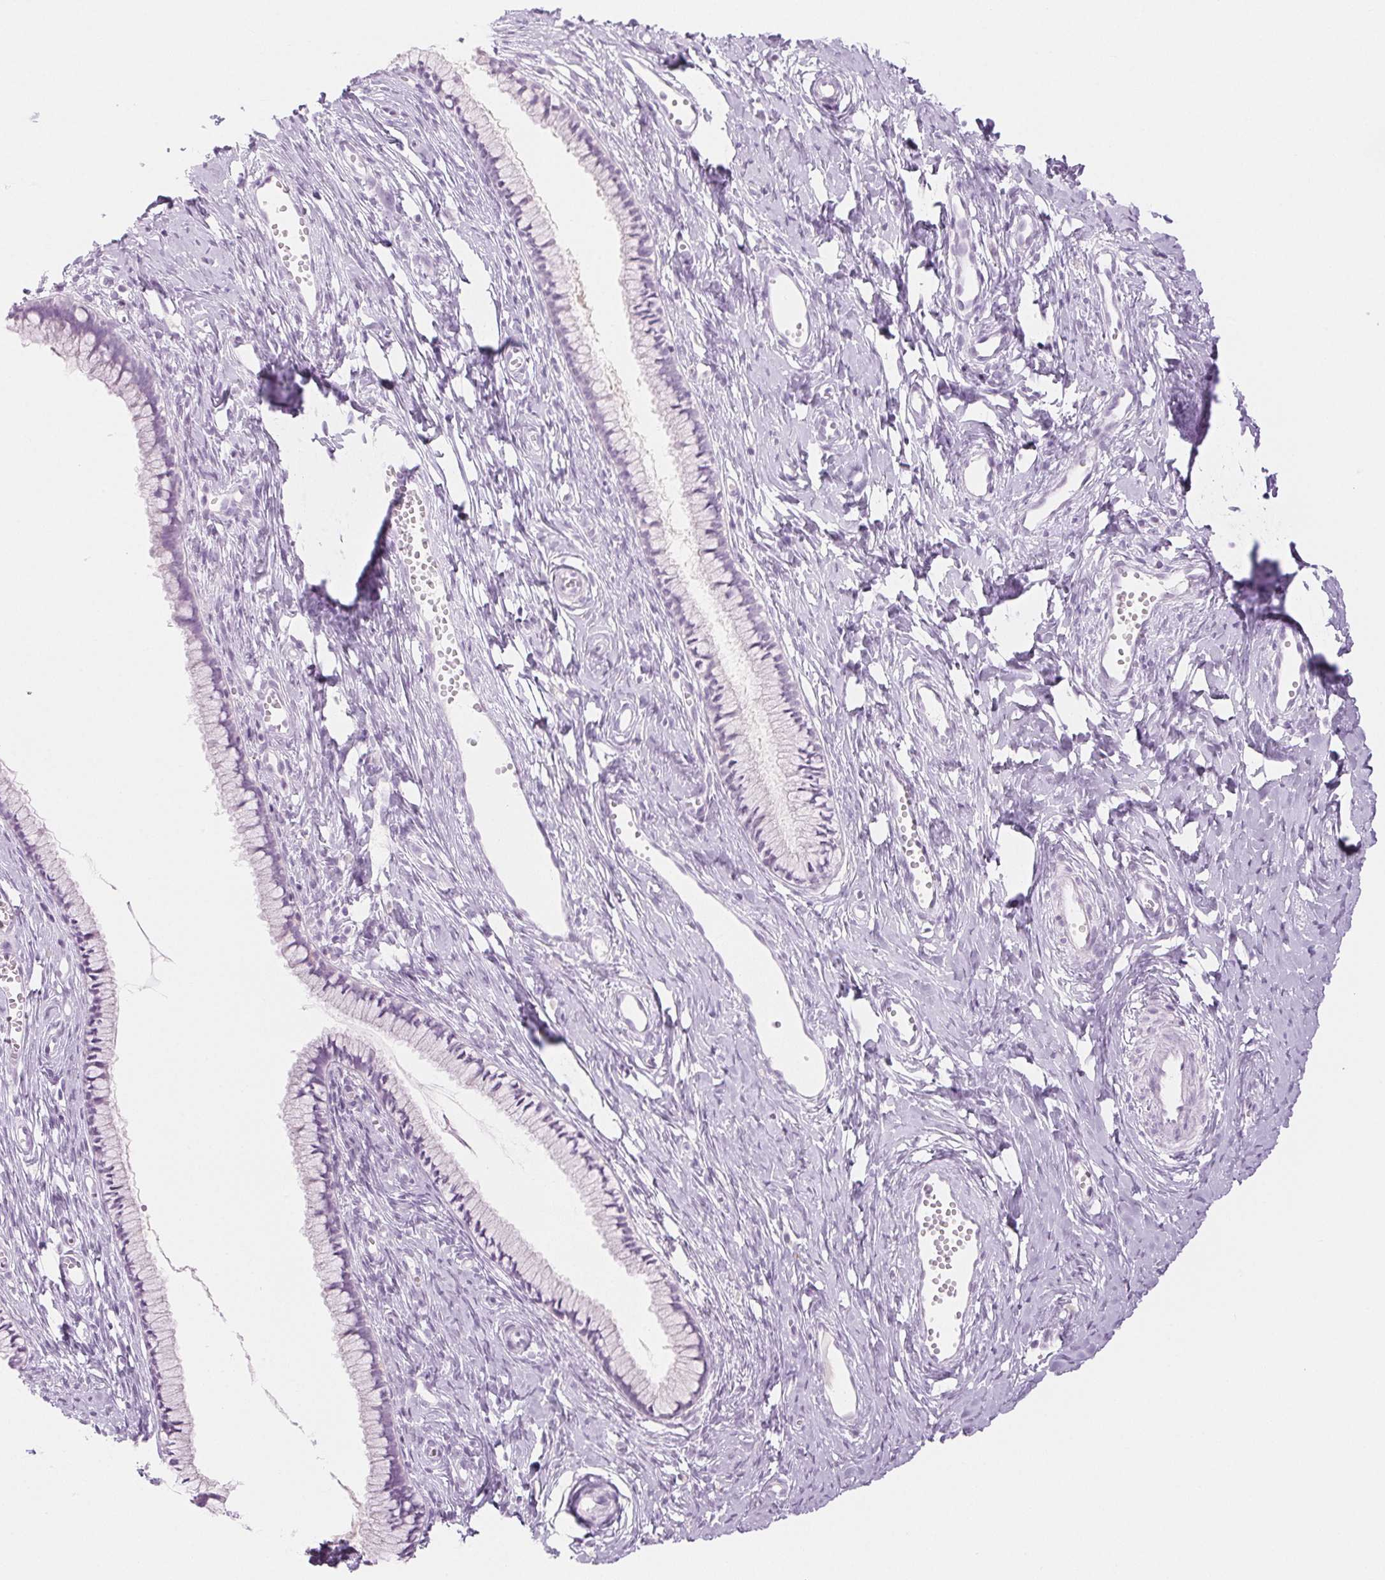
{"staining": {"intensity": "negative", "quantity": "none", "location": "none"}, "tissue": "cervix", "cell_type": "Glandular cells", "image_type": "normal", "snomed": [{"axis": "morphology", "description": "Normal tissue, NOS"}, {"axis": "topography", "description": "Cervix"}], "caption": "Immunohistochemistry (IHC) micrograph of normal human cervix stained for a protein (brown), which demonstrates no expression in glandular cells.", "gene": "SPRR3", "patient": {"sex": "female", "age": 40}}